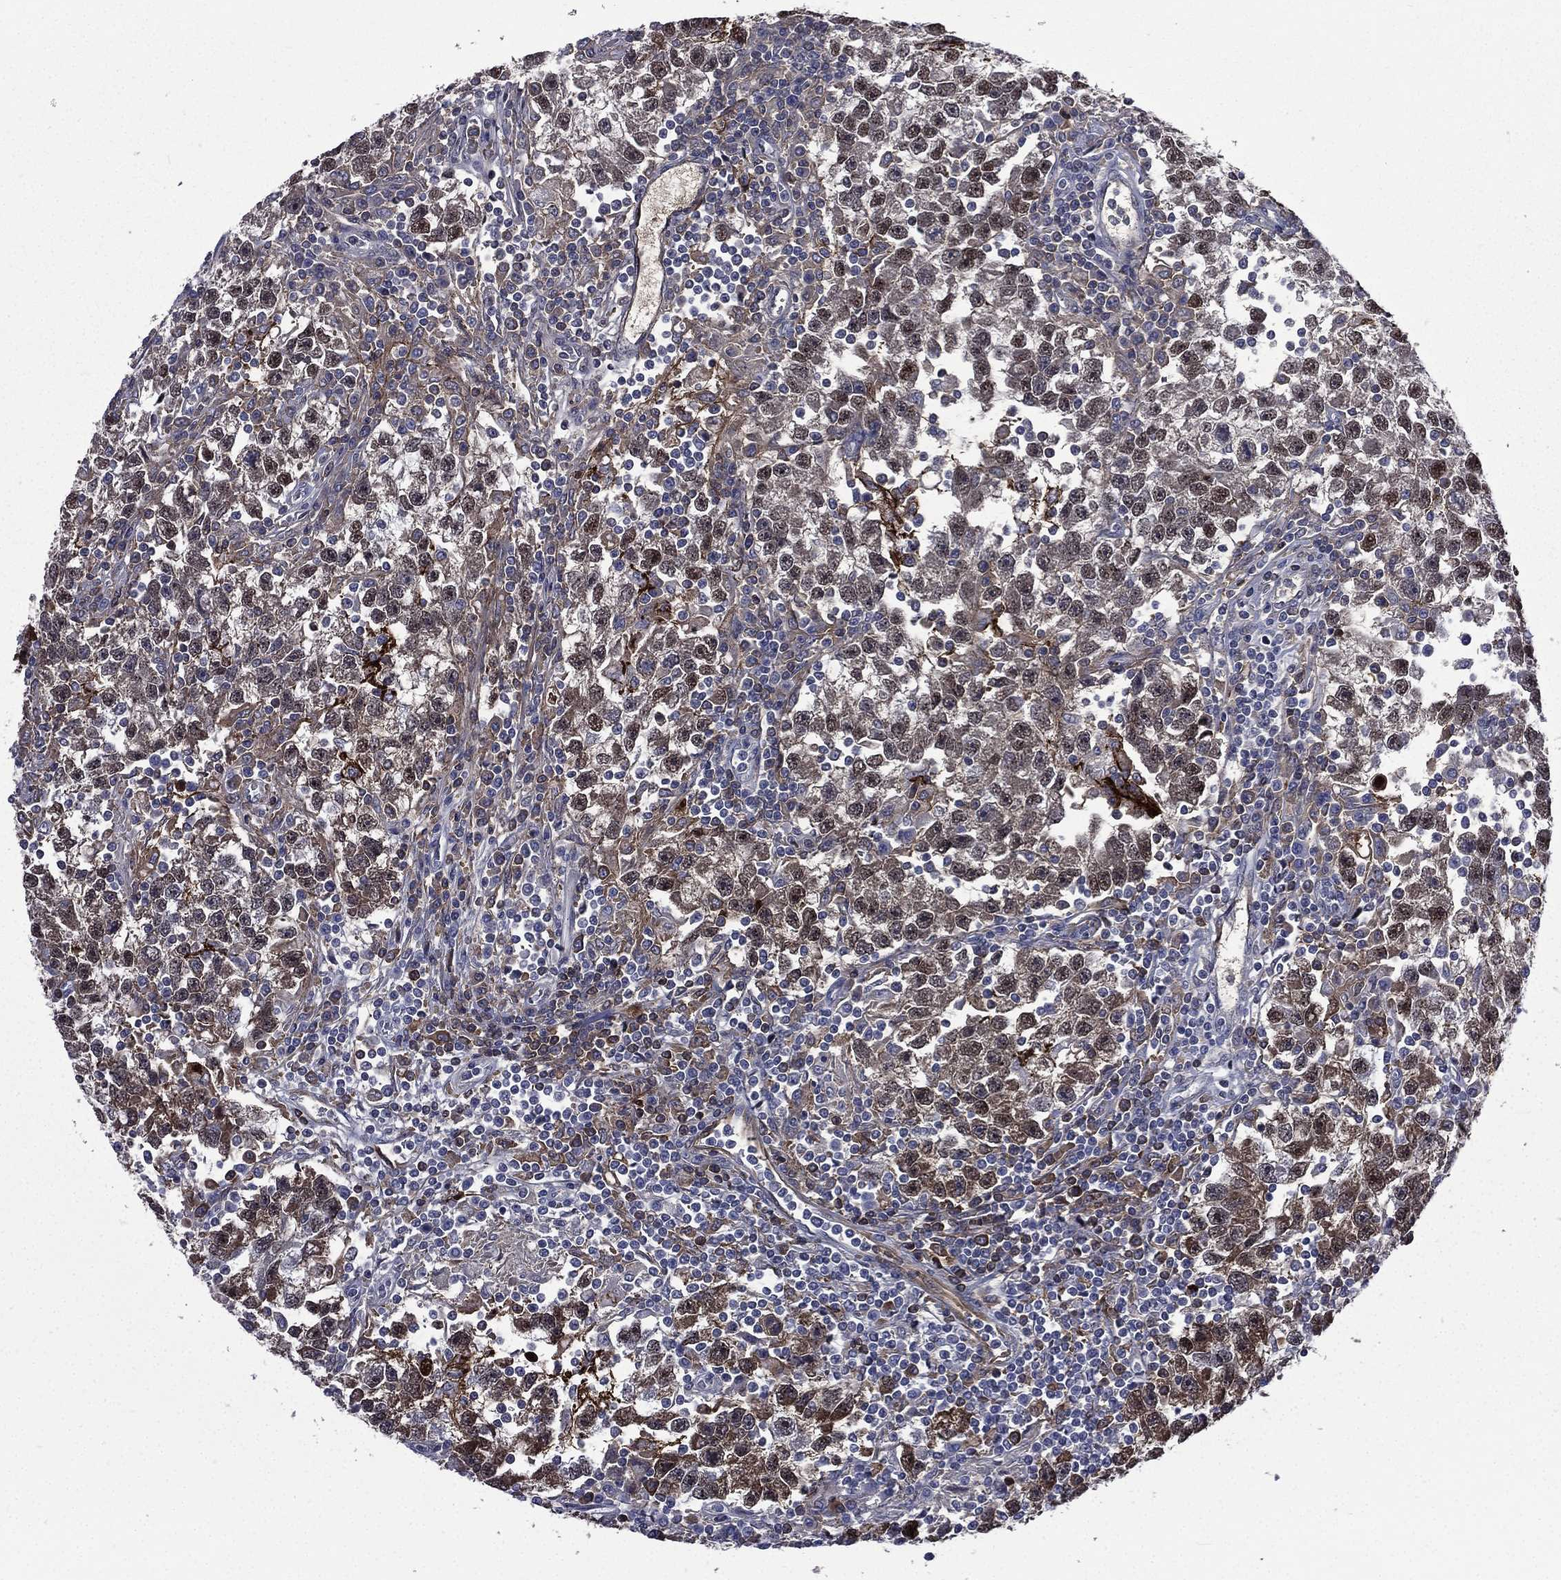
{"staining": {"intensity": "moderate", "quantity": "25%-75%", "location": "cytoplasmic/membranous,nuclear"}, "tissue": "testis cancer", "cell_type": "Tumor cells", "image_type": "cancer", "snomed": [{"axis": "morphology", "description": "Seminoma, NOS"}, {"axis": "topography", "description": "Testis"}], "caption": "Human testis seminoma stained for a protein (brown) shows moderate cytoplasmic/membranous and nuclear positive positivity in approximately 25%-75% of tumor cells.", "gene": "FGG", "patient": {"sex": "male", "age": 47}}